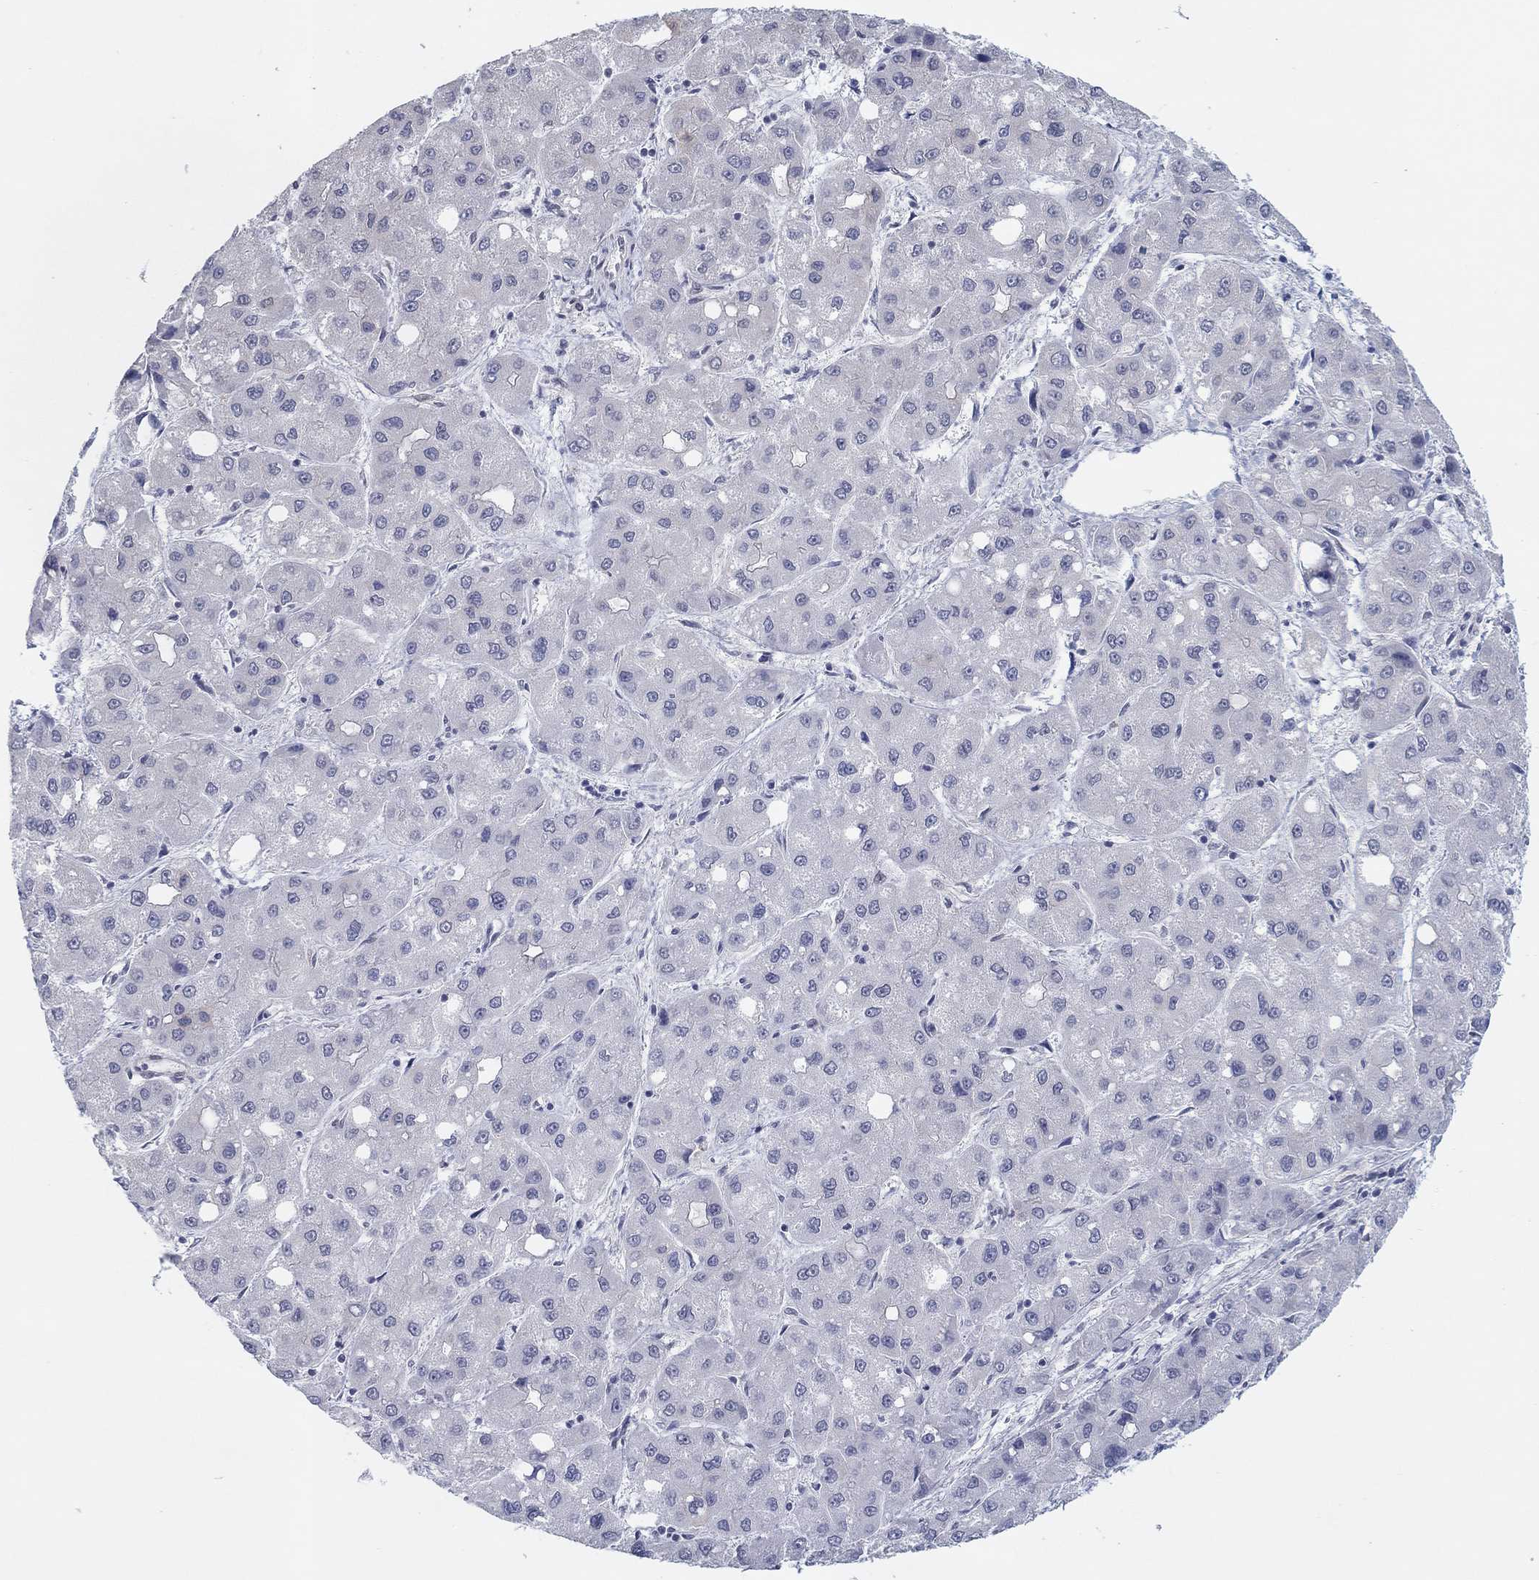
{"staining": {"intensity": "negative", "quantity": "none", "location": "none"}, "tissue": "liver cancer", "cell_type": "Tumor cells", "image_type": "cancer", "snomed": [{"axis": "morphology", "description": "Carcinoma, Hepatocellular, NOS"}, {"axis": "topography", "description": "Liver"}], "caption": "Immunohistochemistry of liver cancer (hepatocellular carcinoma) shows no staining in tumor cells.", "gene": "SLC22A2", "patient": {"sex": "male", "age": 73}}